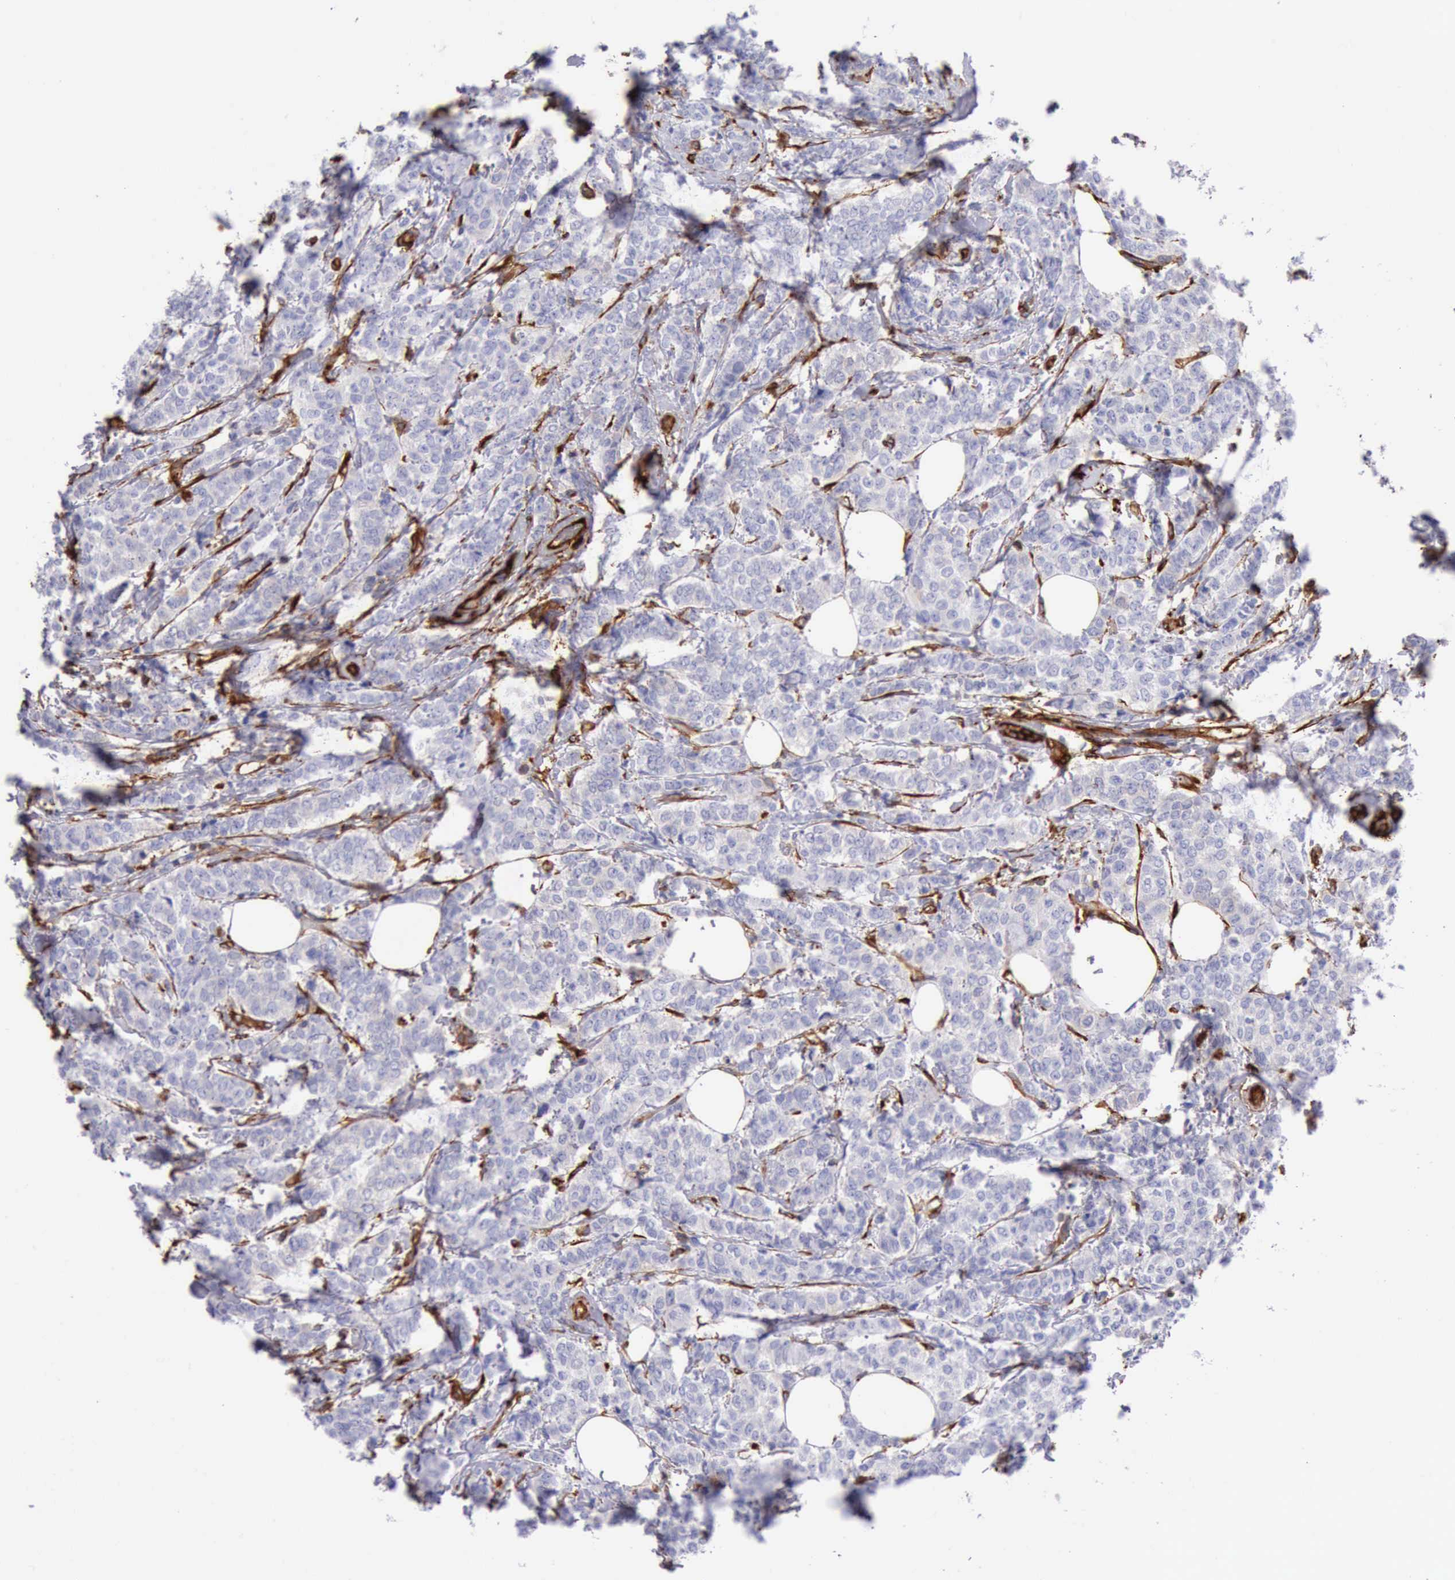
{"staining": {"intensity": "negative", "quantity": "none", "location": "none"}, "tissue": "breast cancer", "cell_type": "Tumor cells", "image_type": "cancer", "snomed": [{"axis": "morphology", "description": "Lobular carcinoma"}, {"axis": "topography", "description": "Breast"}], "caption": "A high-resolution histopathology image shows immunohistochemistry staining of breast lobular carcinoma, which reveals no significant positivity in tumor cells. Nuclei are stained in blue.", "gene": "FLNA", "patient": {"sex": "female", "age": 60}}